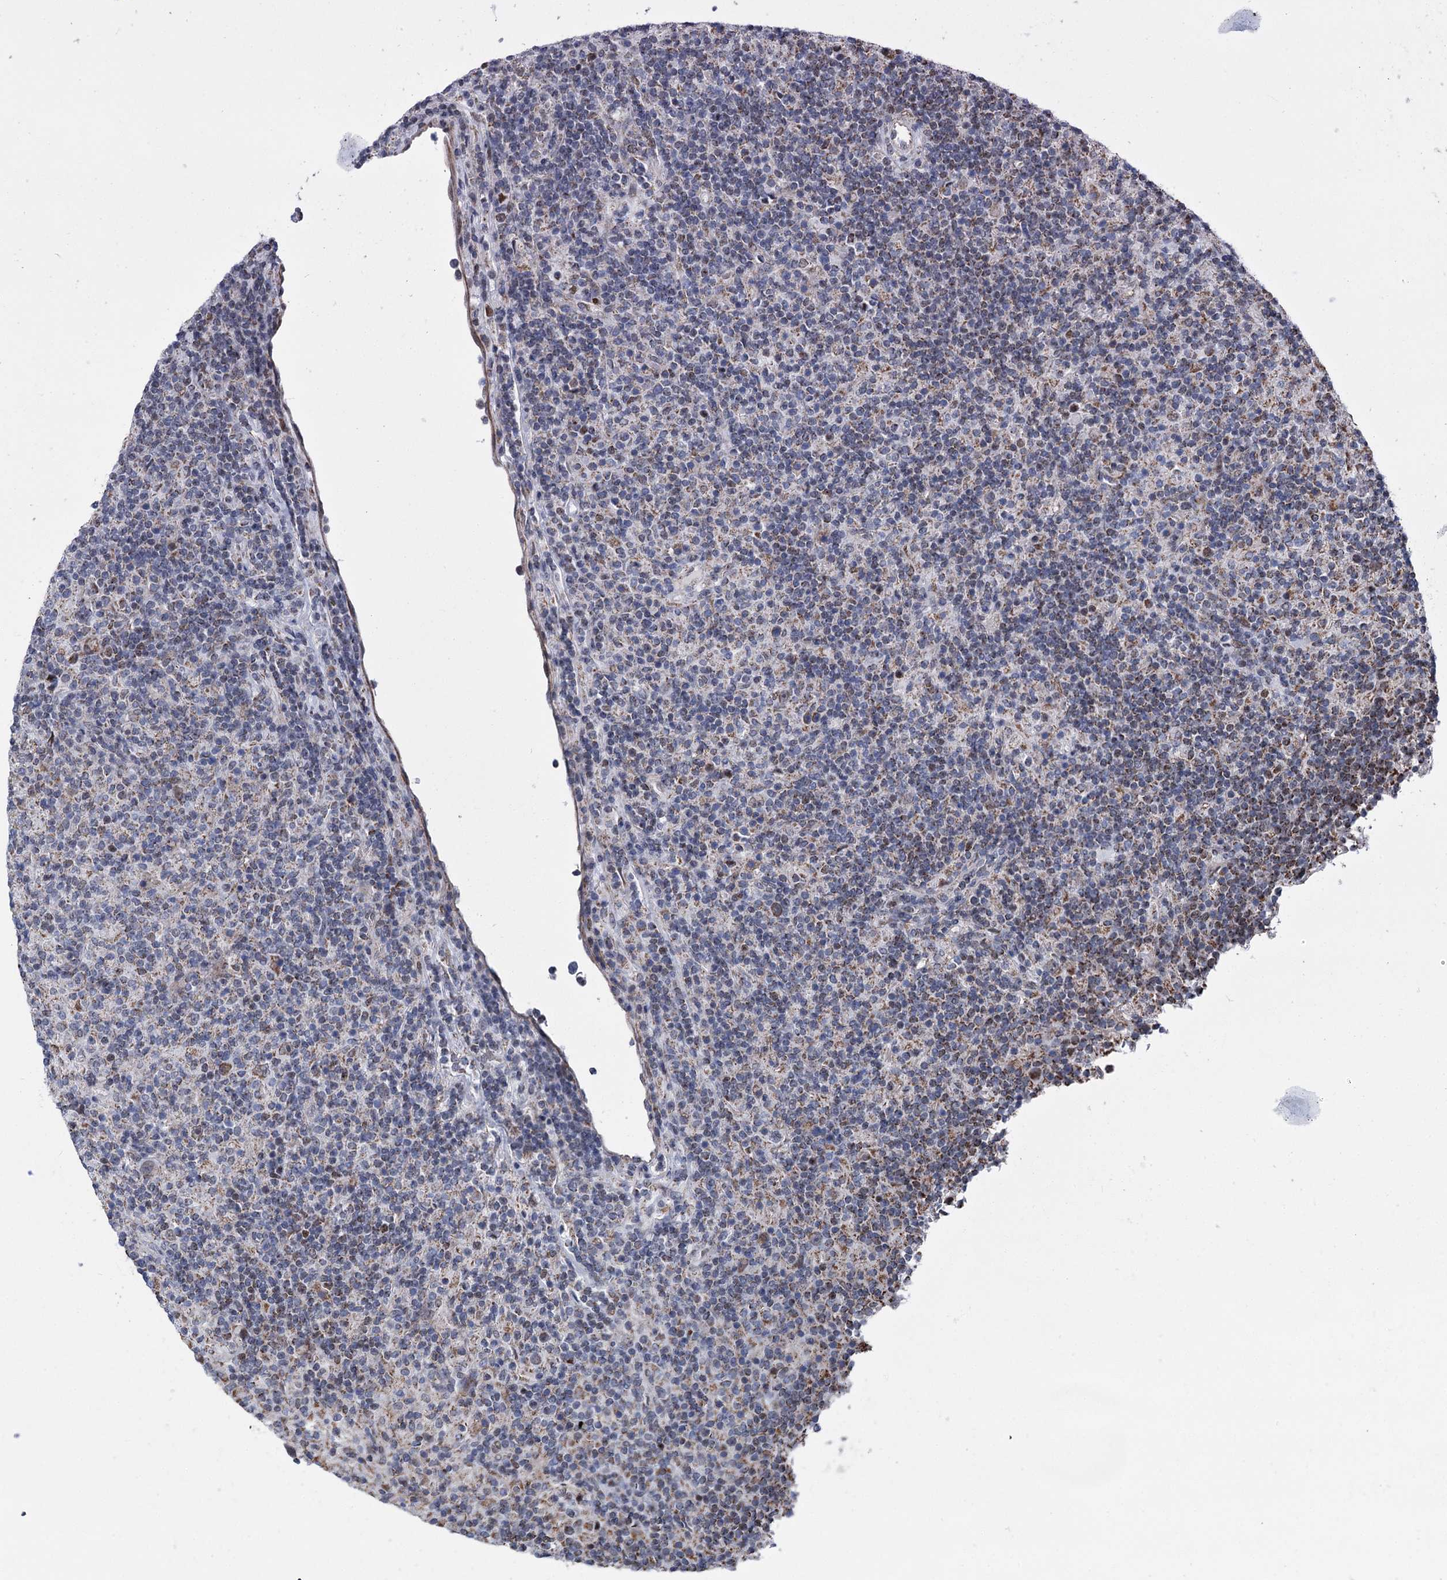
{"staining": {"intensity": "negative", "quantity": "none", "location": "none"}, "tissue": "lymphoma", "cell_type": "Tumor cells", "image_type": "cancer", "snomed": [{"axis": "morphology", "description": "Hodgkin's disease, NOS"}, {"axis": "topography", "description": "Lymph node"}], "caption": "This is an IHC histopathology image of human lymphoma. There is no staining in tumor cells.", "gene": "MORN3", "patient": {"sex": "male", "age": 70}}